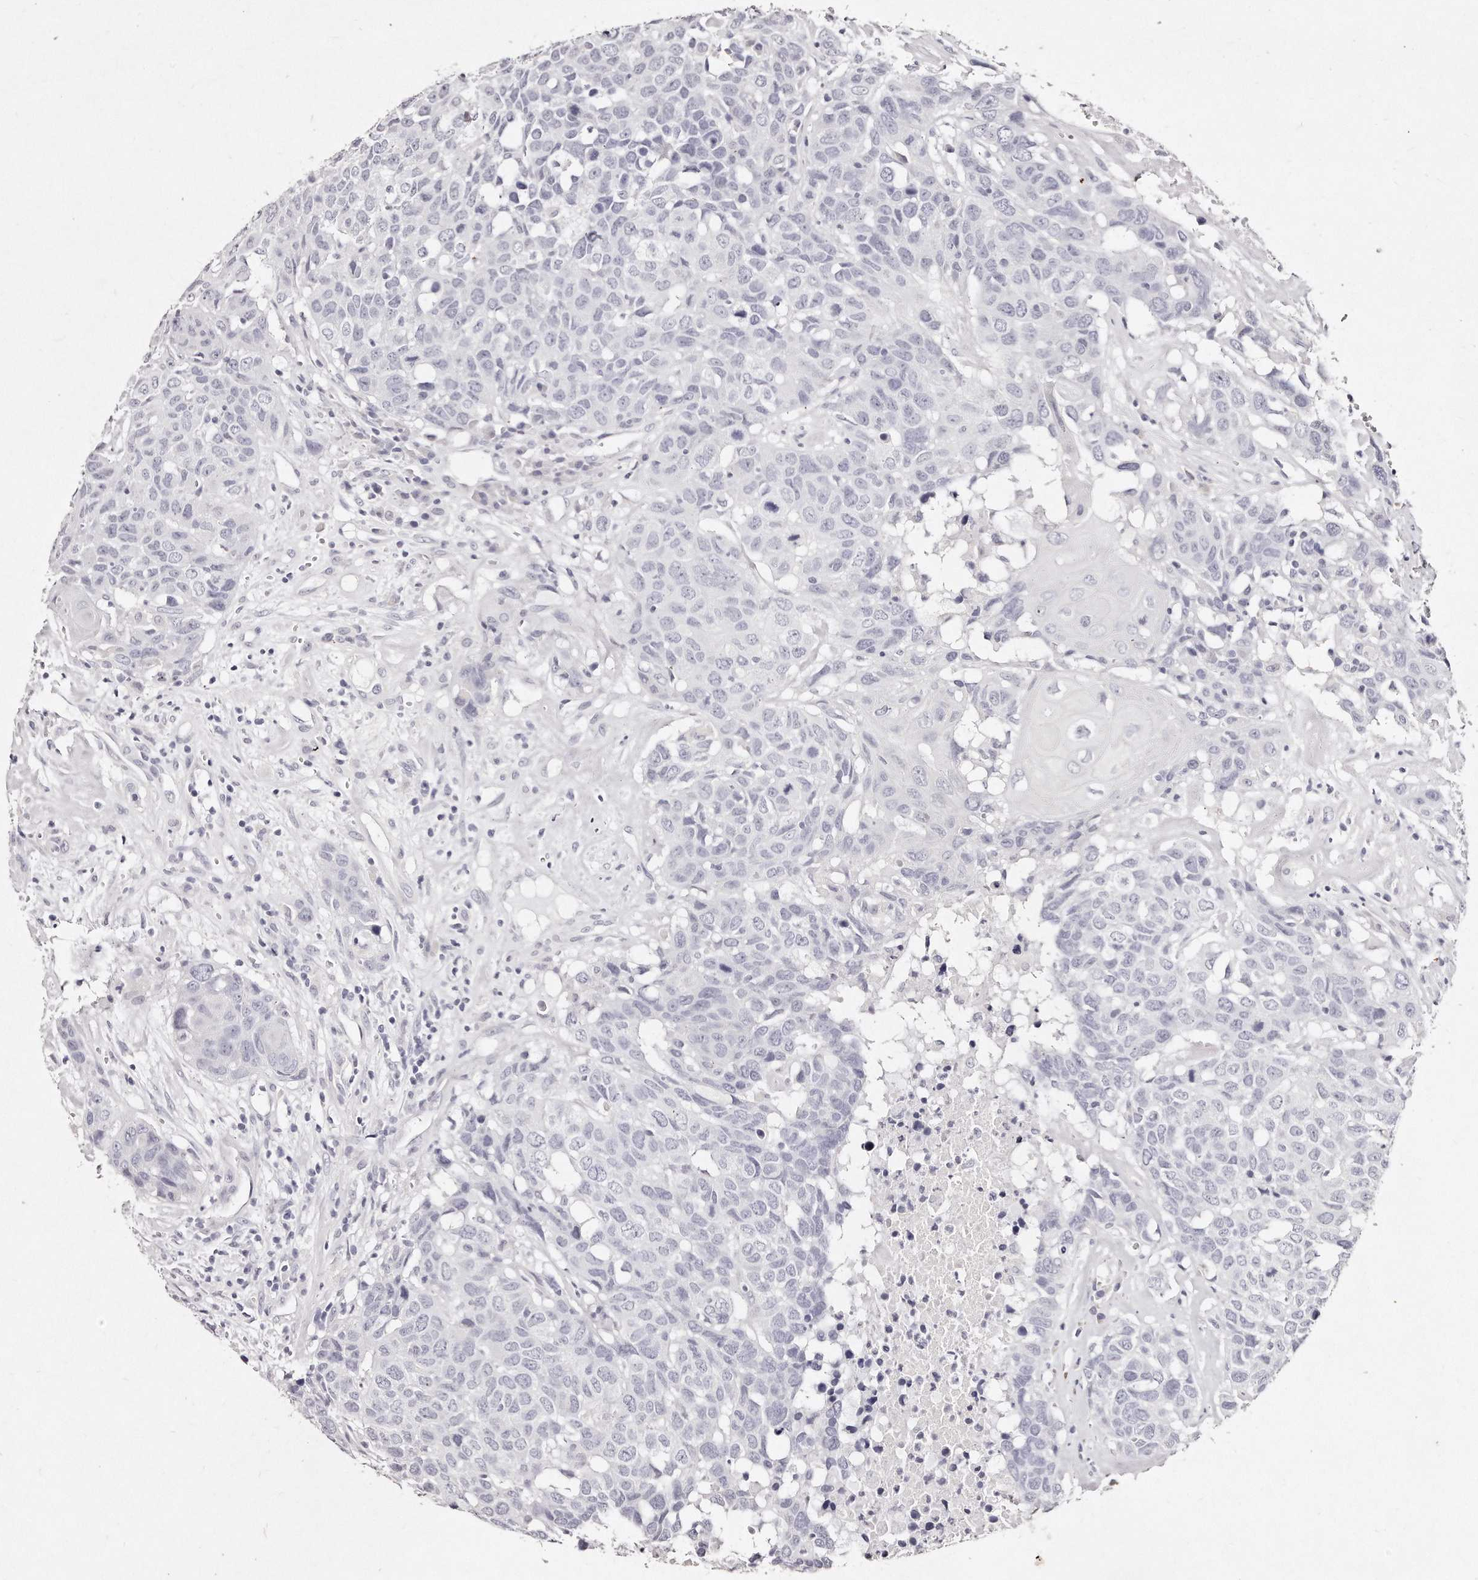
{"staining": {"intensity": "negative", "quantity": "none", "location": "none"}, "tissue": "head and neck cancer", "cell_type": "Tumor cells", "image_type": "cancer", "snomed": [{"axis": "morphology", "description": "Squamous cell carcinoma, NOS"}, {"axis": "topography", "description": "Head-Neck"}], "caption": "An IHC image of head and neck squamous cell carcinoma is shown. There is no staining in tumor cells of head and neck squamous cell carcinoma. (Stains: DAB IHC with hematoxylin counter stain, Microscopy: brightfield microscopy at high magnification).", "gene": "GDA", "patient": {"sex": "male", "age": 66}}